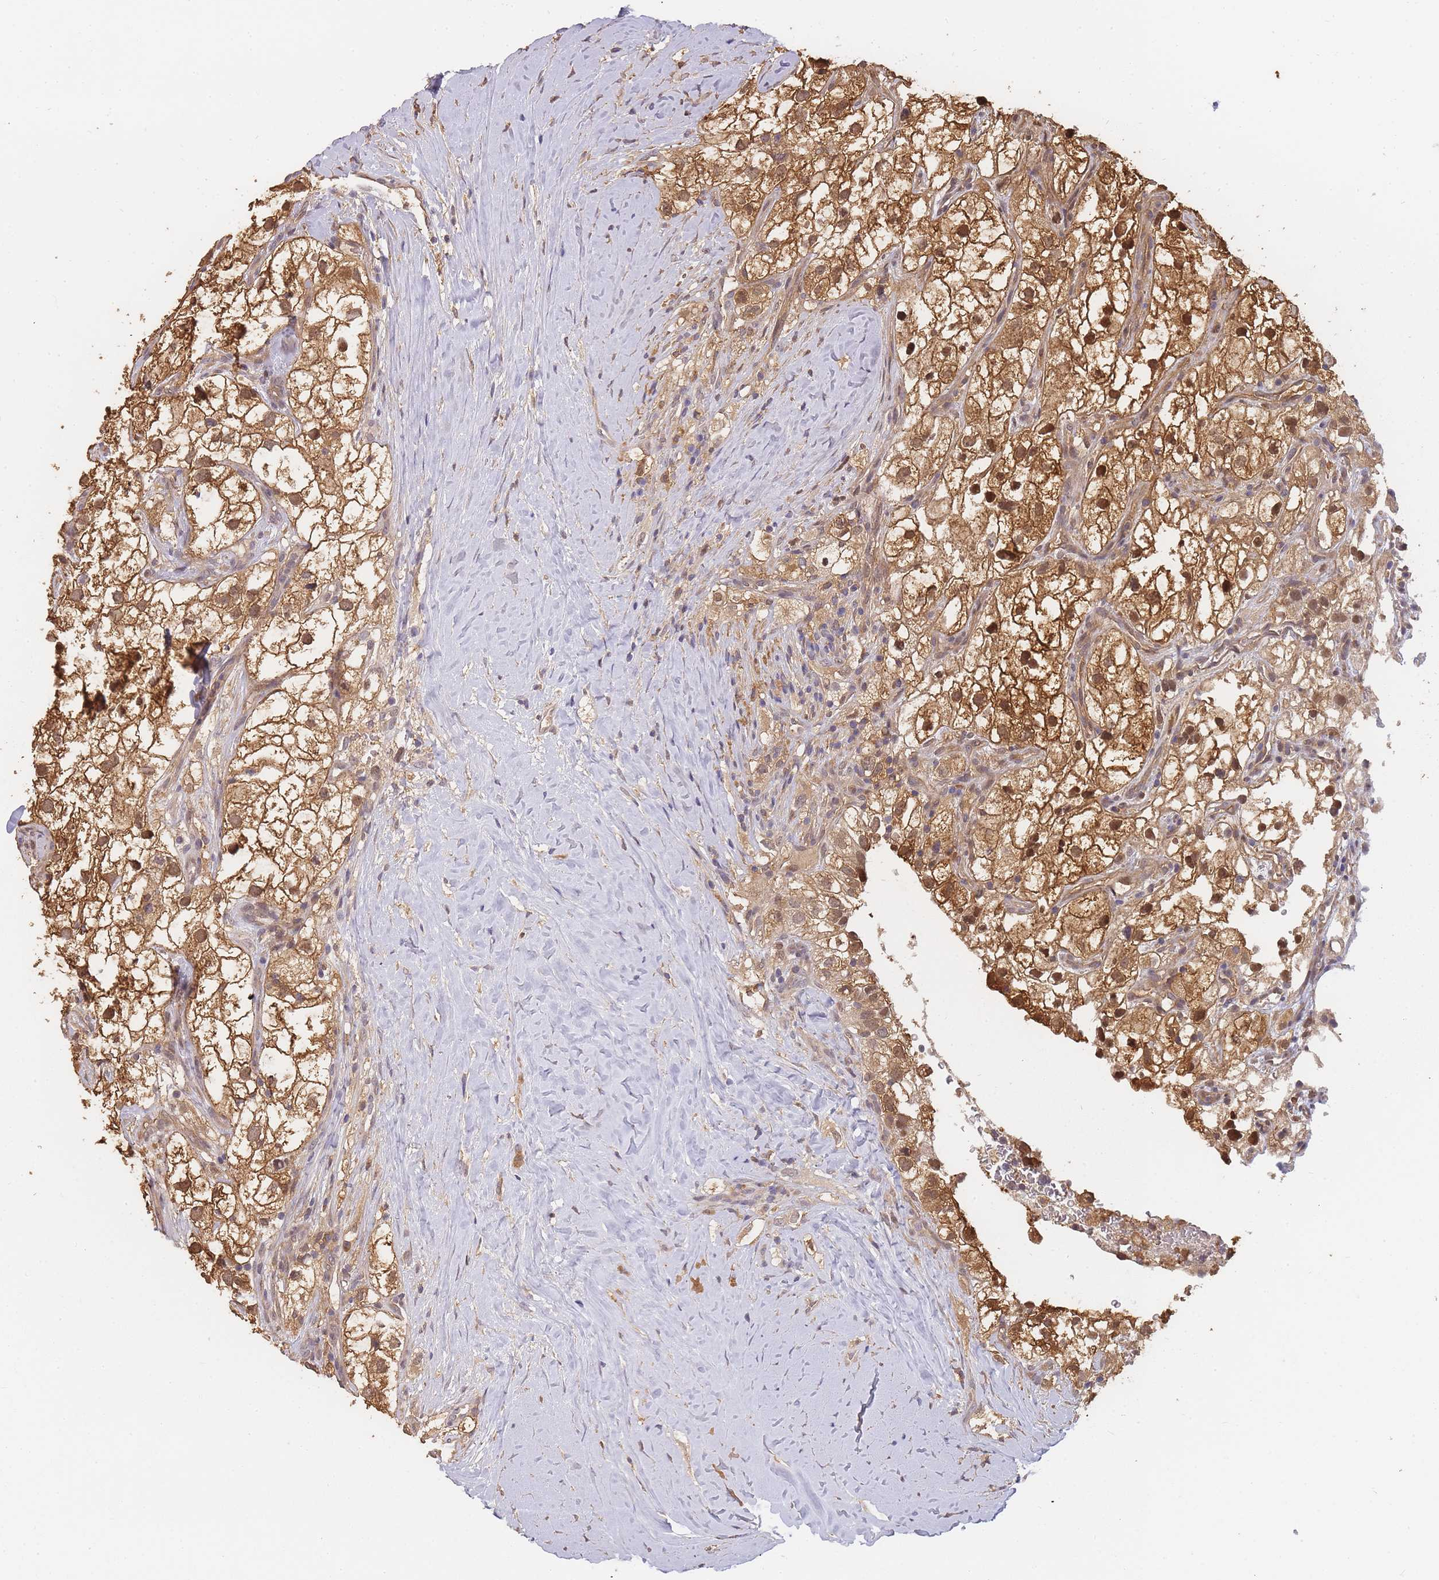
{"staining": {"intensity": "strong", "quantity": ">75%", "location": "cytoplasmic/membranous,nuclear"}, "tissue": "renal cancer", "cell_type": "Tumor cells", "image_type": "cancer", "snomed": [{"axis": "morphology", "description": "Adenocarcinoma, NOS"}, {"axis": "topography", "description": "Kidney"}], "caption": "High-power microscopy captured an IHC photomicrograph of adenocarcinoma (renal), revealing strong cytoplasmic/membranous and nuclear expression in approximately >75% of tumor cells. Using DAB (brown) and hematoxylin (blue) stains, captured at high magnification using brightfield microscopy.", "gene": "CDKN2AIPNL", "patient": {"sex": "male", "age": 59}}